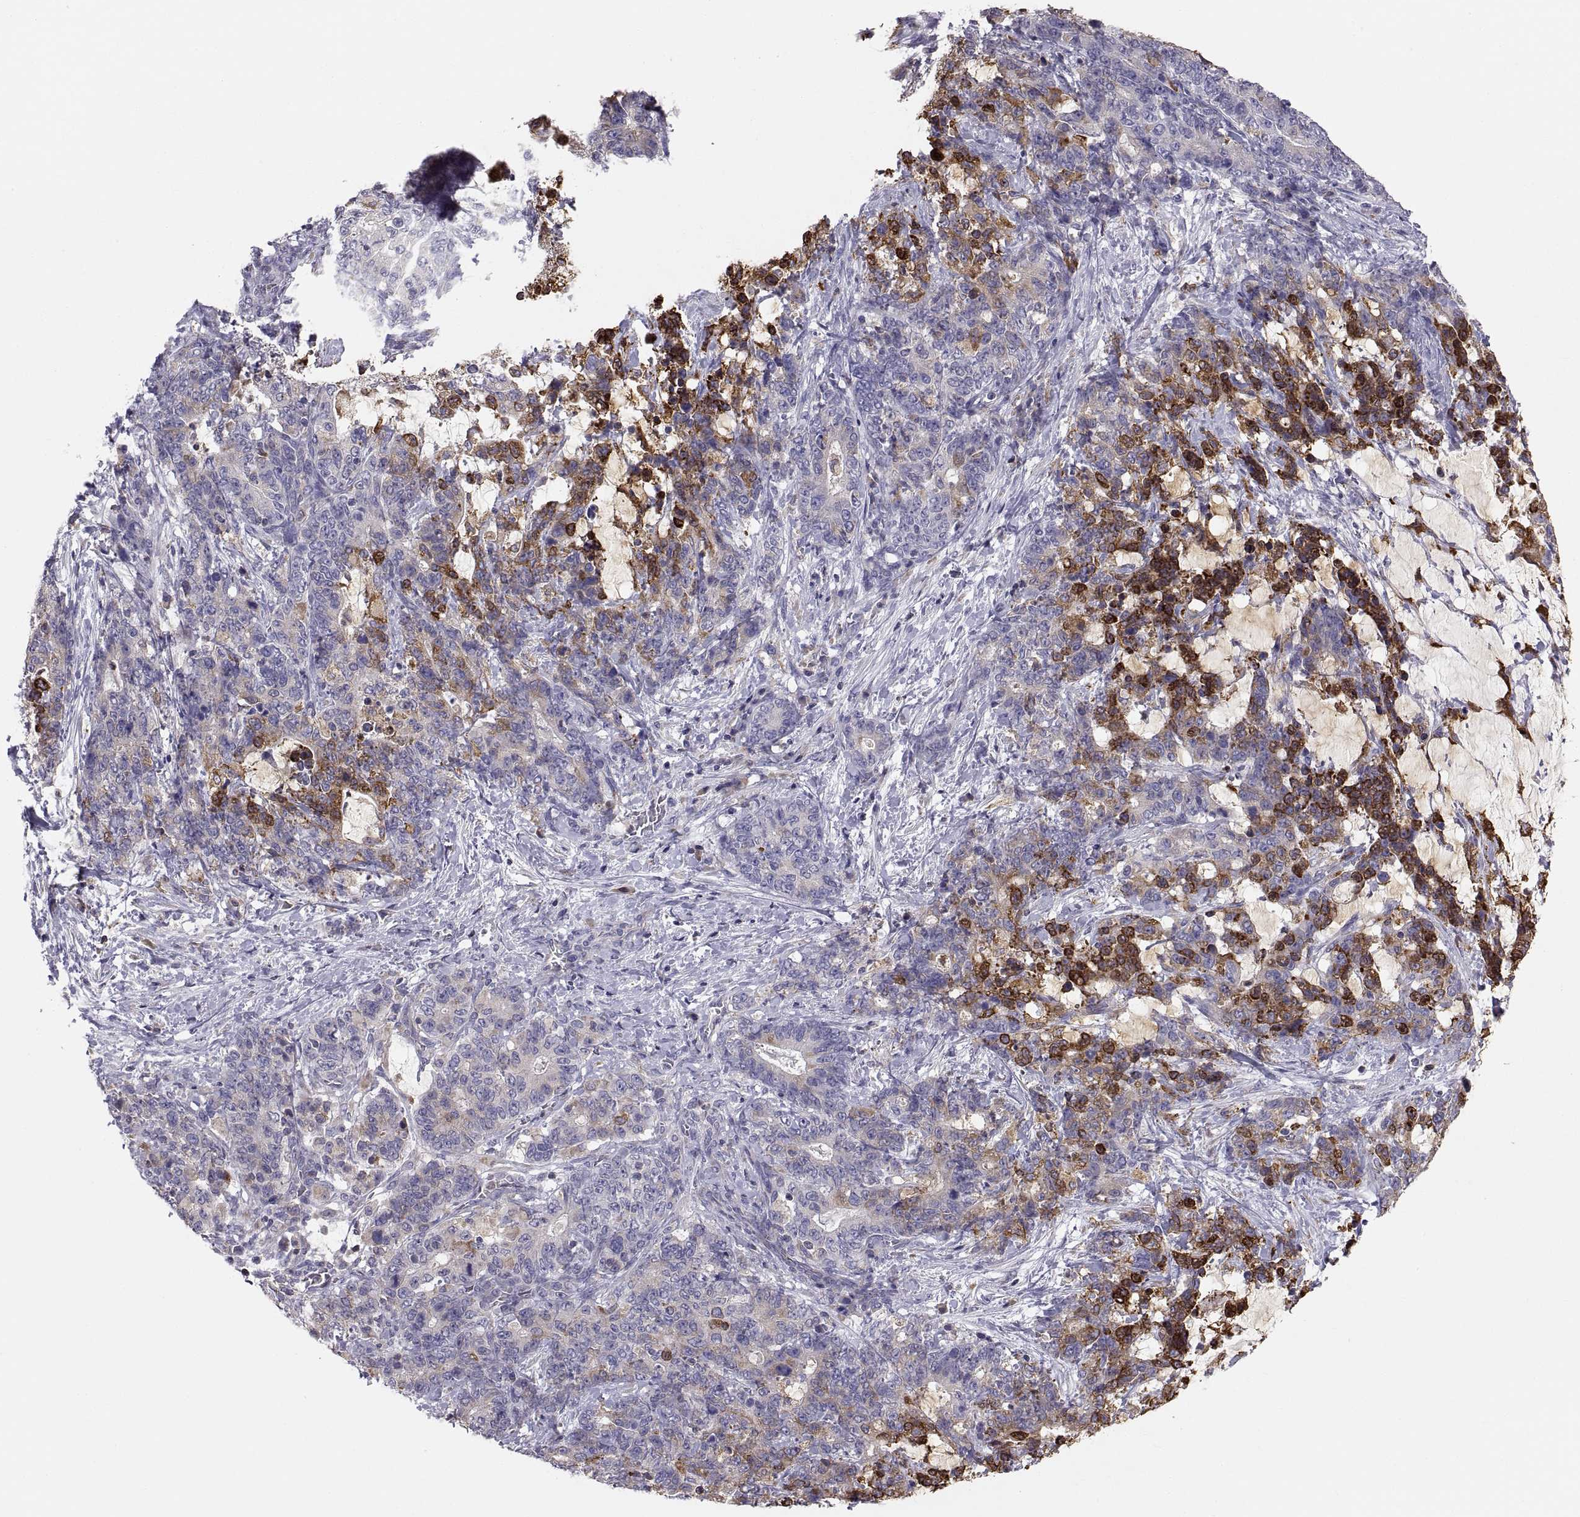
{"staining": {"intensity": "strong", "quantity": "<25%", "location": "cytoplasmic/membranous"}, "tissue": "stomach cancer", "cell_type": "Tumor cells", "image_type": "cancer", "snomed": [{"axis": "morphology", "description": "Normal tissue, NOS"}, {"axis": "morphology", "description": "Adenocarcinoma, NOS"}, {"axis": "topography", "description": "Stomach"}], "caption": "About <25% of tumor cells in stomach cancer (adenocarcinoma) demonstrate strong cytoplasmic/membranous protein staining as visualized by brown immunohistochemical staining.", "gene": "ERO1A", "patient": {"sex": "female", "age": 64}}